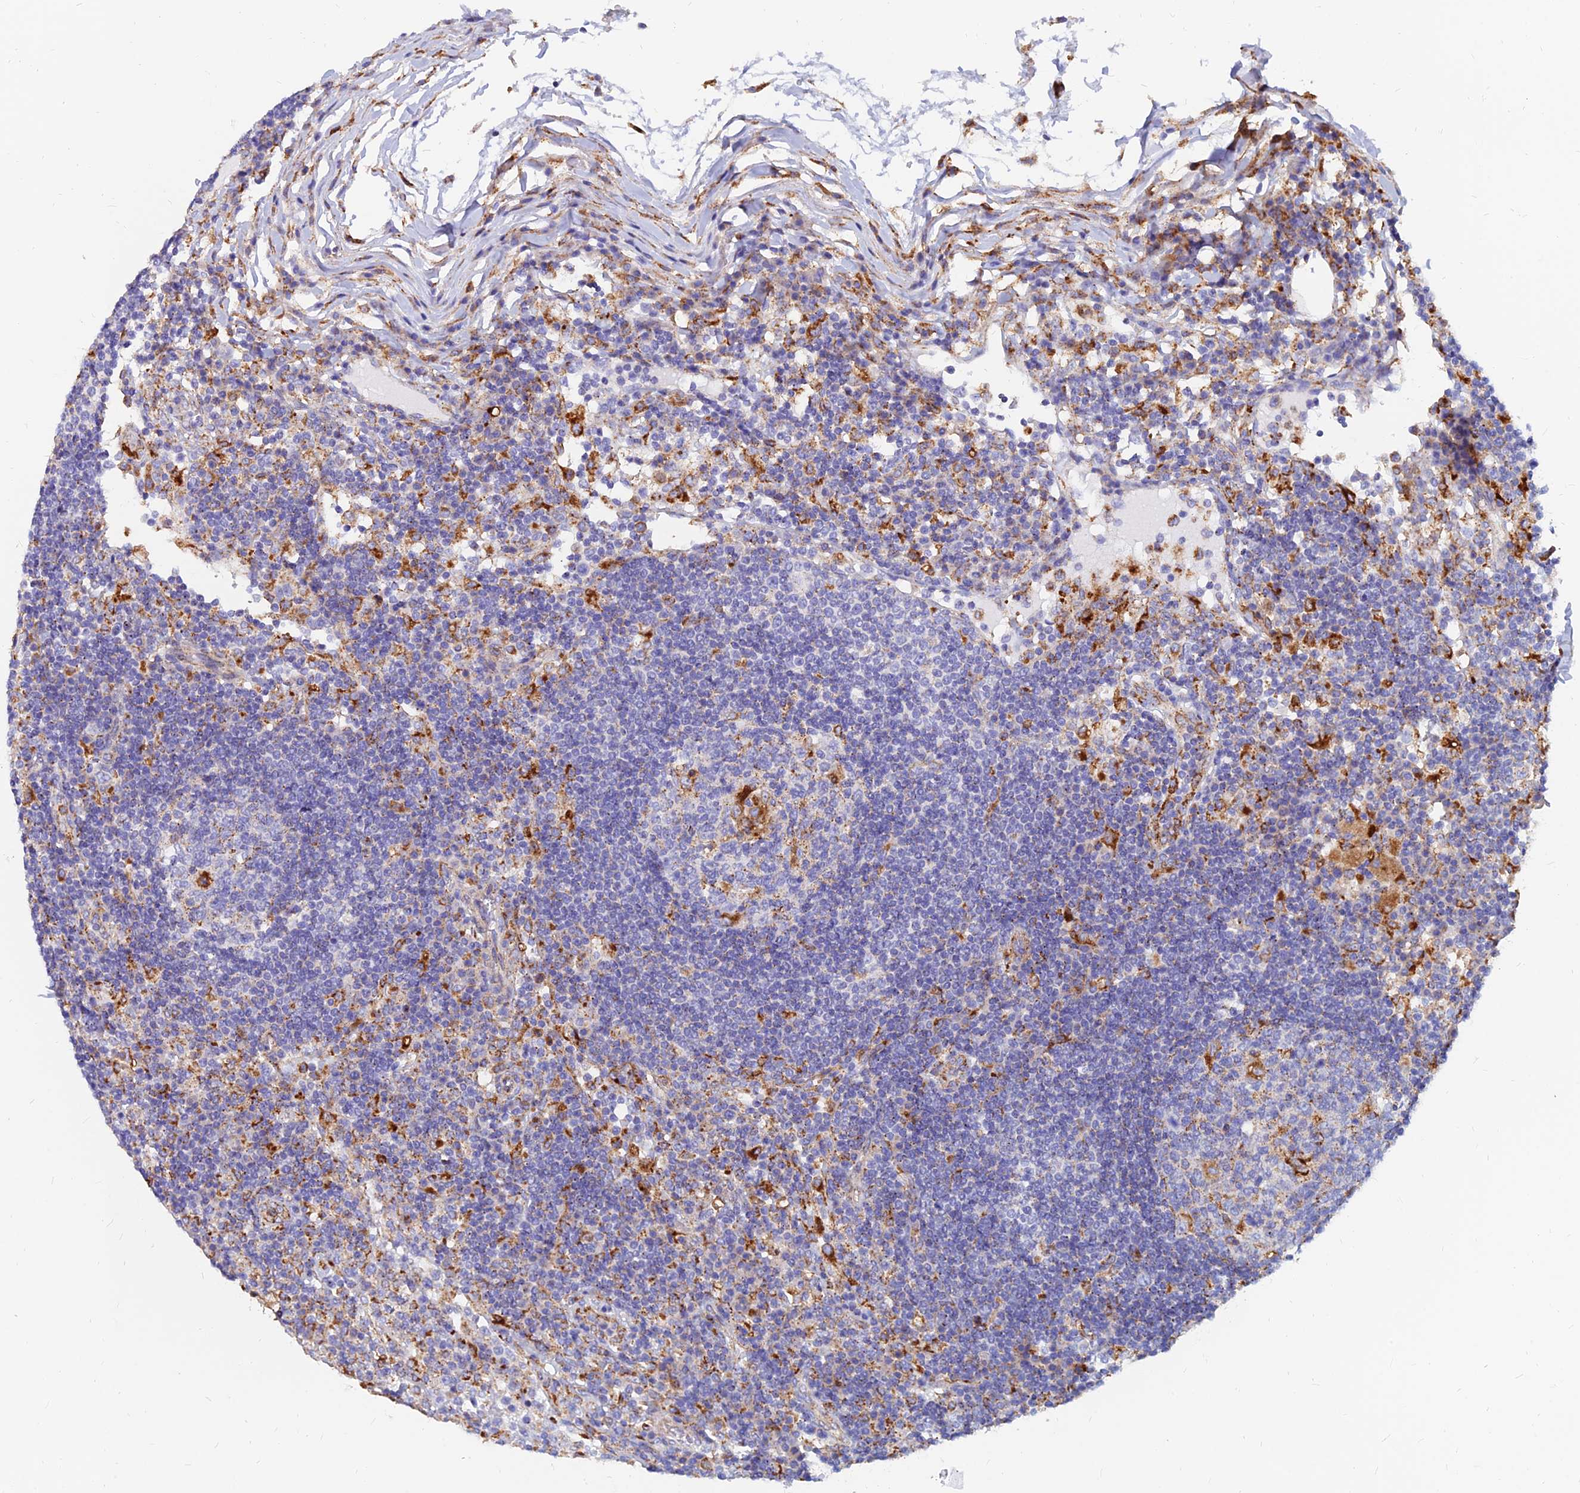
{"staining": {"intensity": "moderate", "quantity": "<25%", "location": "cytoplasmic/membranous"}, "tissue": "lymph node", "cell_type": "Germinal center cells", "image_type": "normal", "snomed": [{"axis": "morphology", "description": "Normal tissue, NOS"}, {"axis": "topography", "description": "Lymph node"}], "caption": "Immunohistochemistry (IHC) photomicrograph of benign human lymph node stained for a protein (brown), which displays low levels of moderate cytoplasmic/membranous staining in about <25% of germinal center cells.", "gene": "SPNS1", "patient": {"sex": "female", "age": 53}}